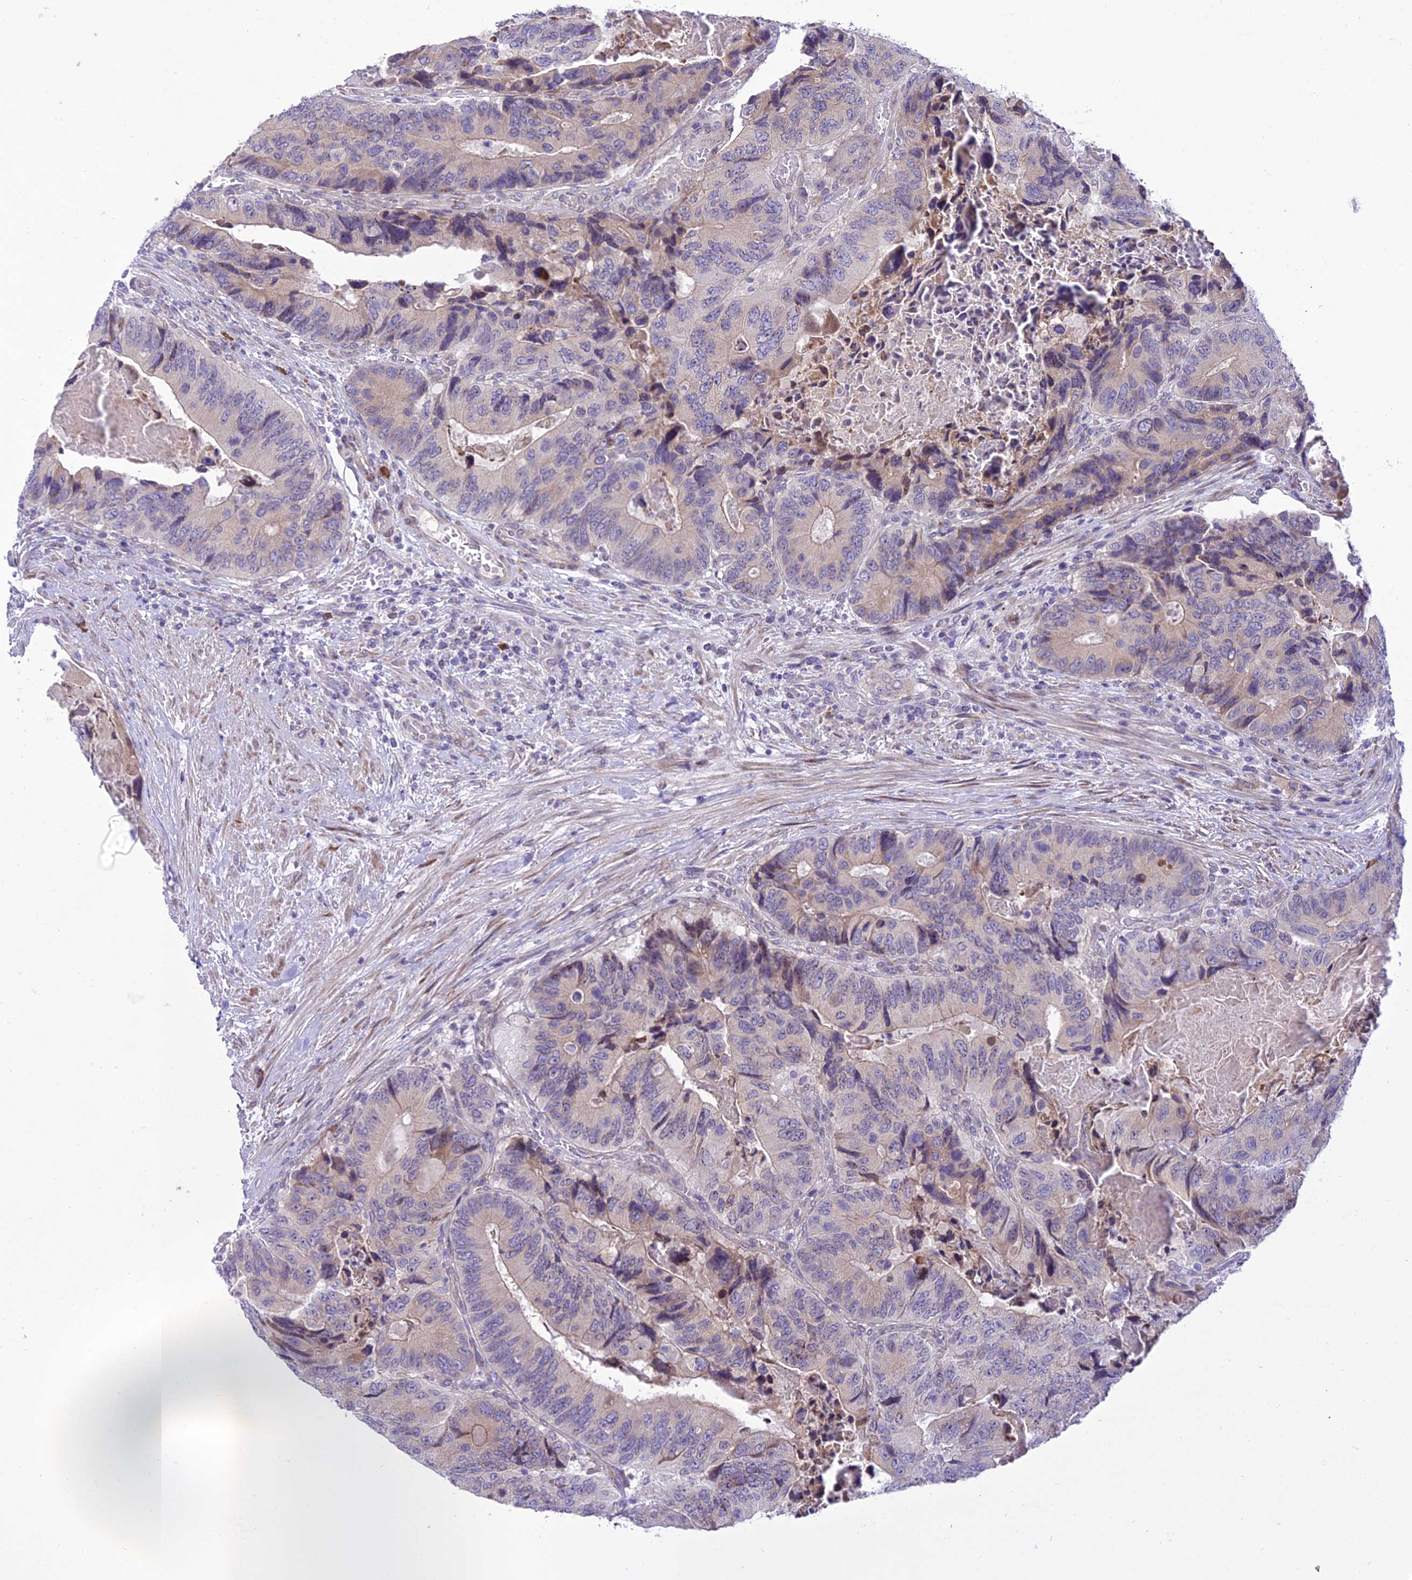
{"staining": {"intensity": "weak", "quantity": "25%-75%", "location": "cytoplasmic/membranous"}, "tissue": "colorectal cancer", "cell_type": "Tumor cells", "image_type": "cancer", "snomed": [{"axis": "morphology", "description": "Adenocarcinoma, NOS"}, {"axis": "topography", "description": "Colon"}], "caption": "The histopathology image displays staining of colorectal cancer (adenocarcinoma), revealing weak cytoplasmic/membranous protein expression (brown color) within tumor cells.", "gene": "NEURL2", "patient": {"sex": "male", "age": 84}}